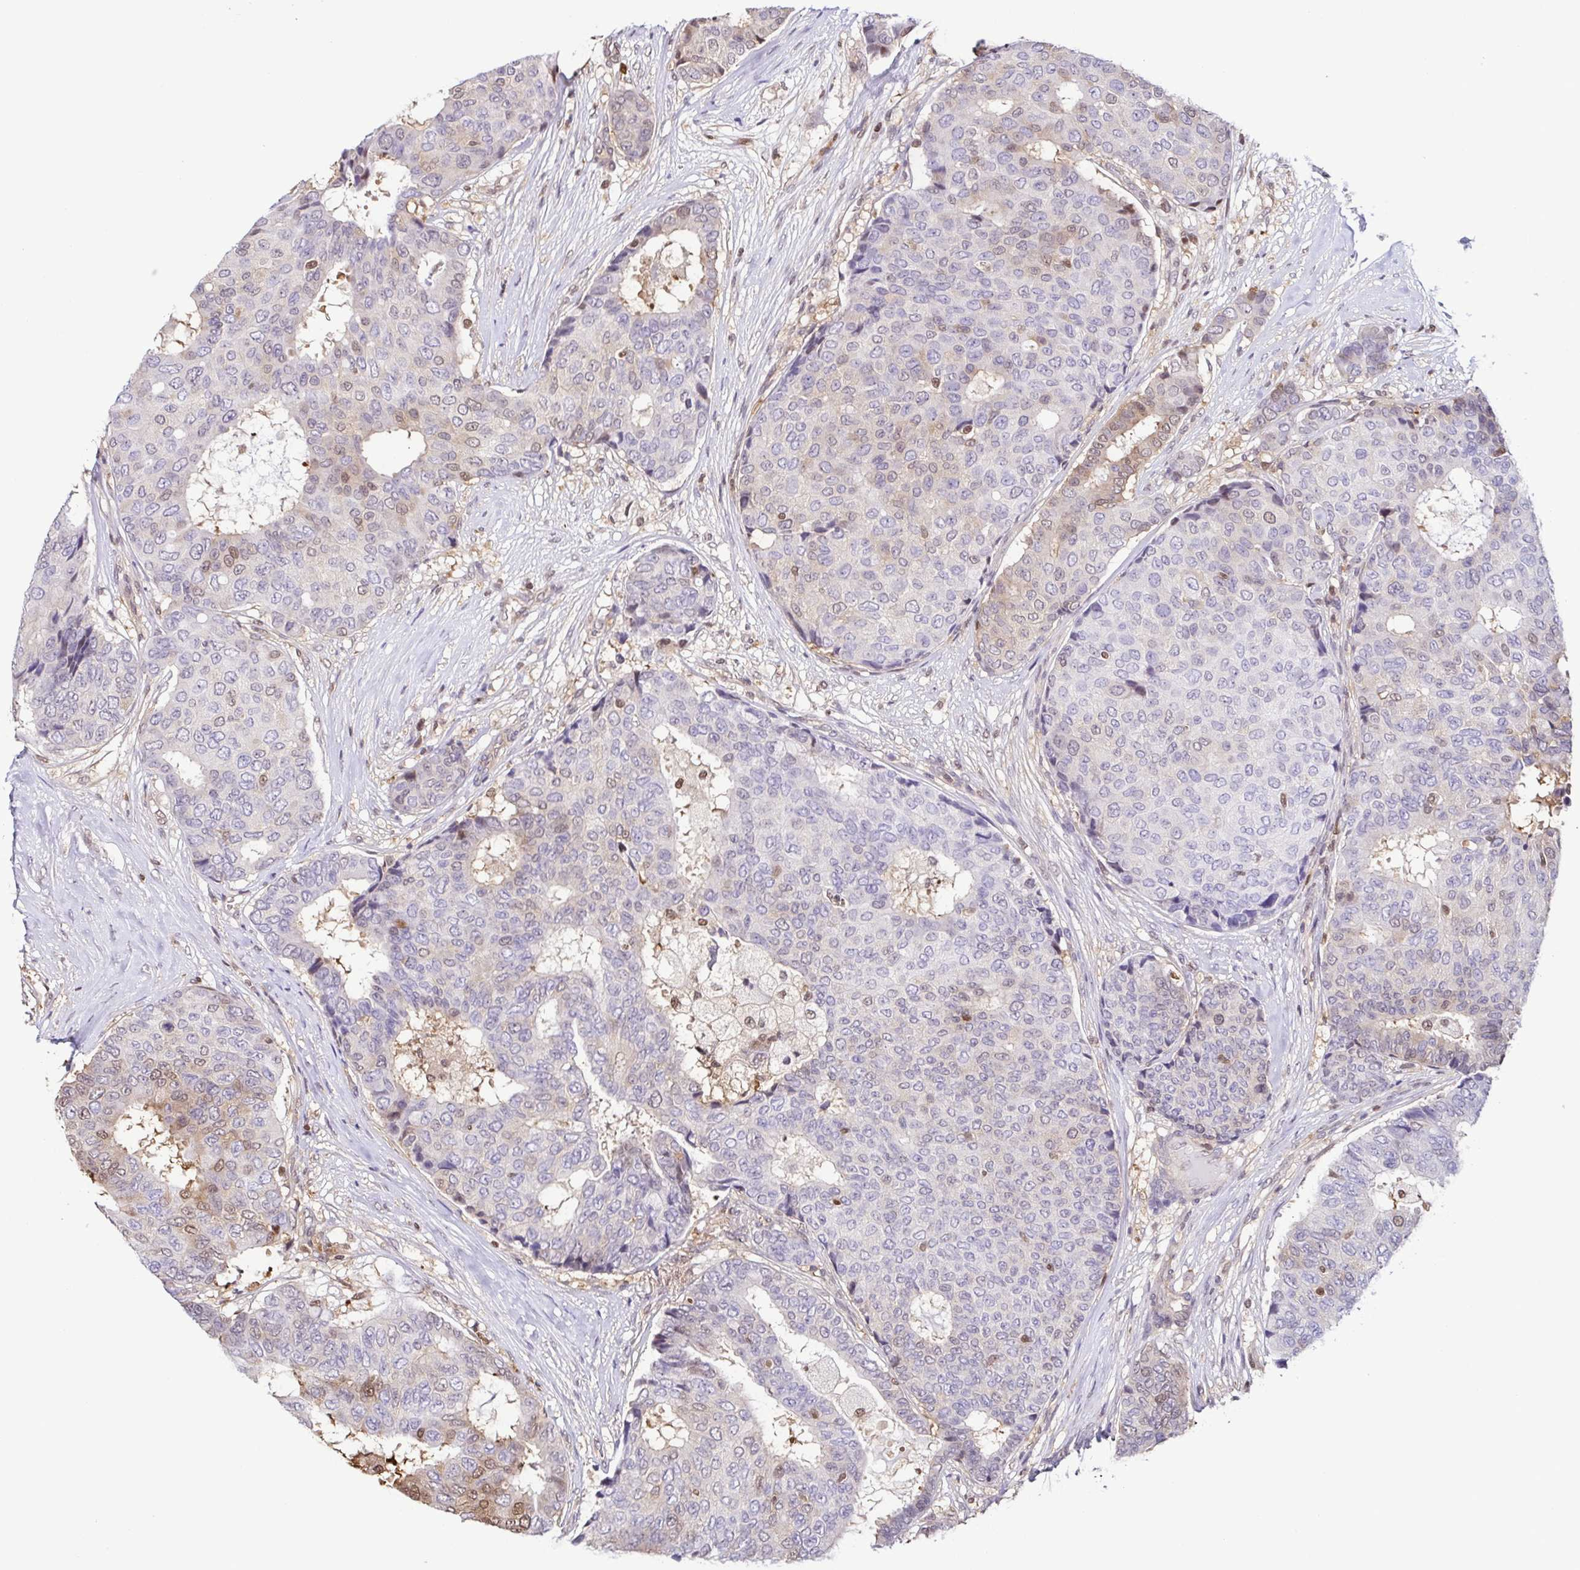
{"staining": {"intensity": "moderate", "quantity": "<25%", "location": "nuclear"}, "tissue": "breast cancer", "cell_type": "Tumor cells", "image_type": "cancer", "snomed": [{"axis": "morphology", "description": "Duct carcinoma"}, {"axis": "topography", "description": "Breast"}], "caption": "A photomicrograph showing moderate nuclear positivity in about <25% of tumor cells in breast cancer, as visualized by brown immunohistochemical staining.", "gene": "PSMB9", "patient": {"sex": "female", "age": 75}}